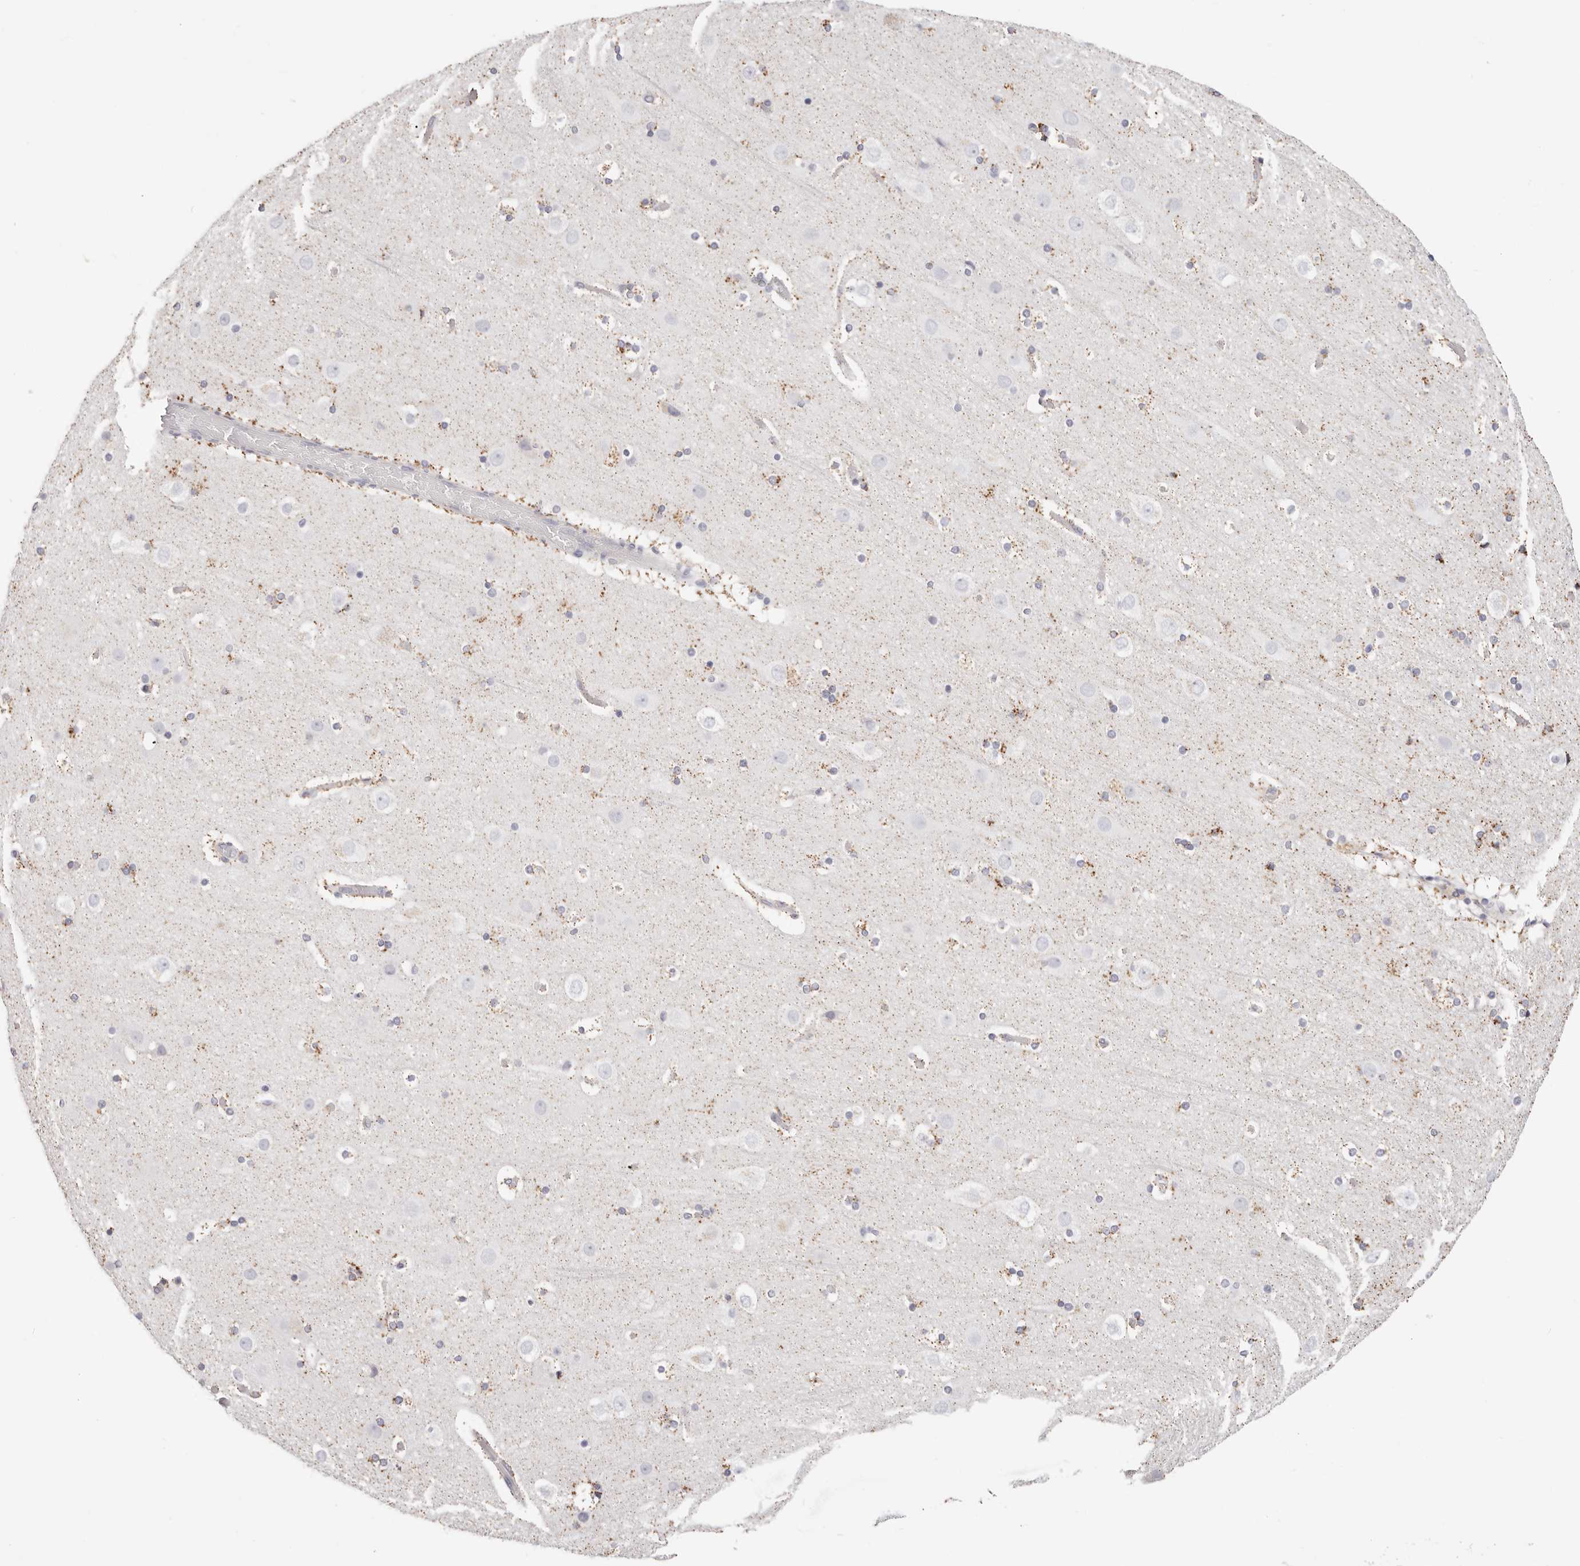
{"staining": {"intensity": "negative", "quantity": "none", "location": "none"}, "tissue": "cerebral cortex", "cell_type": "Endothelial cells", "image_type": "normal", "snomed": [{"axis": "morphology", "description": "Normal tissue, NOS"}, {"axis": "topography", "description": "Cerebral cortex"}], "caption": "Normal cerebral cortex was stained to show a protein in brown. There is no significant staining in endothelial cells. (IHC, brightfield microscopy, high magnification).", "gene": "STKLD1", "patient": {"sex": "male", "age": 57}}